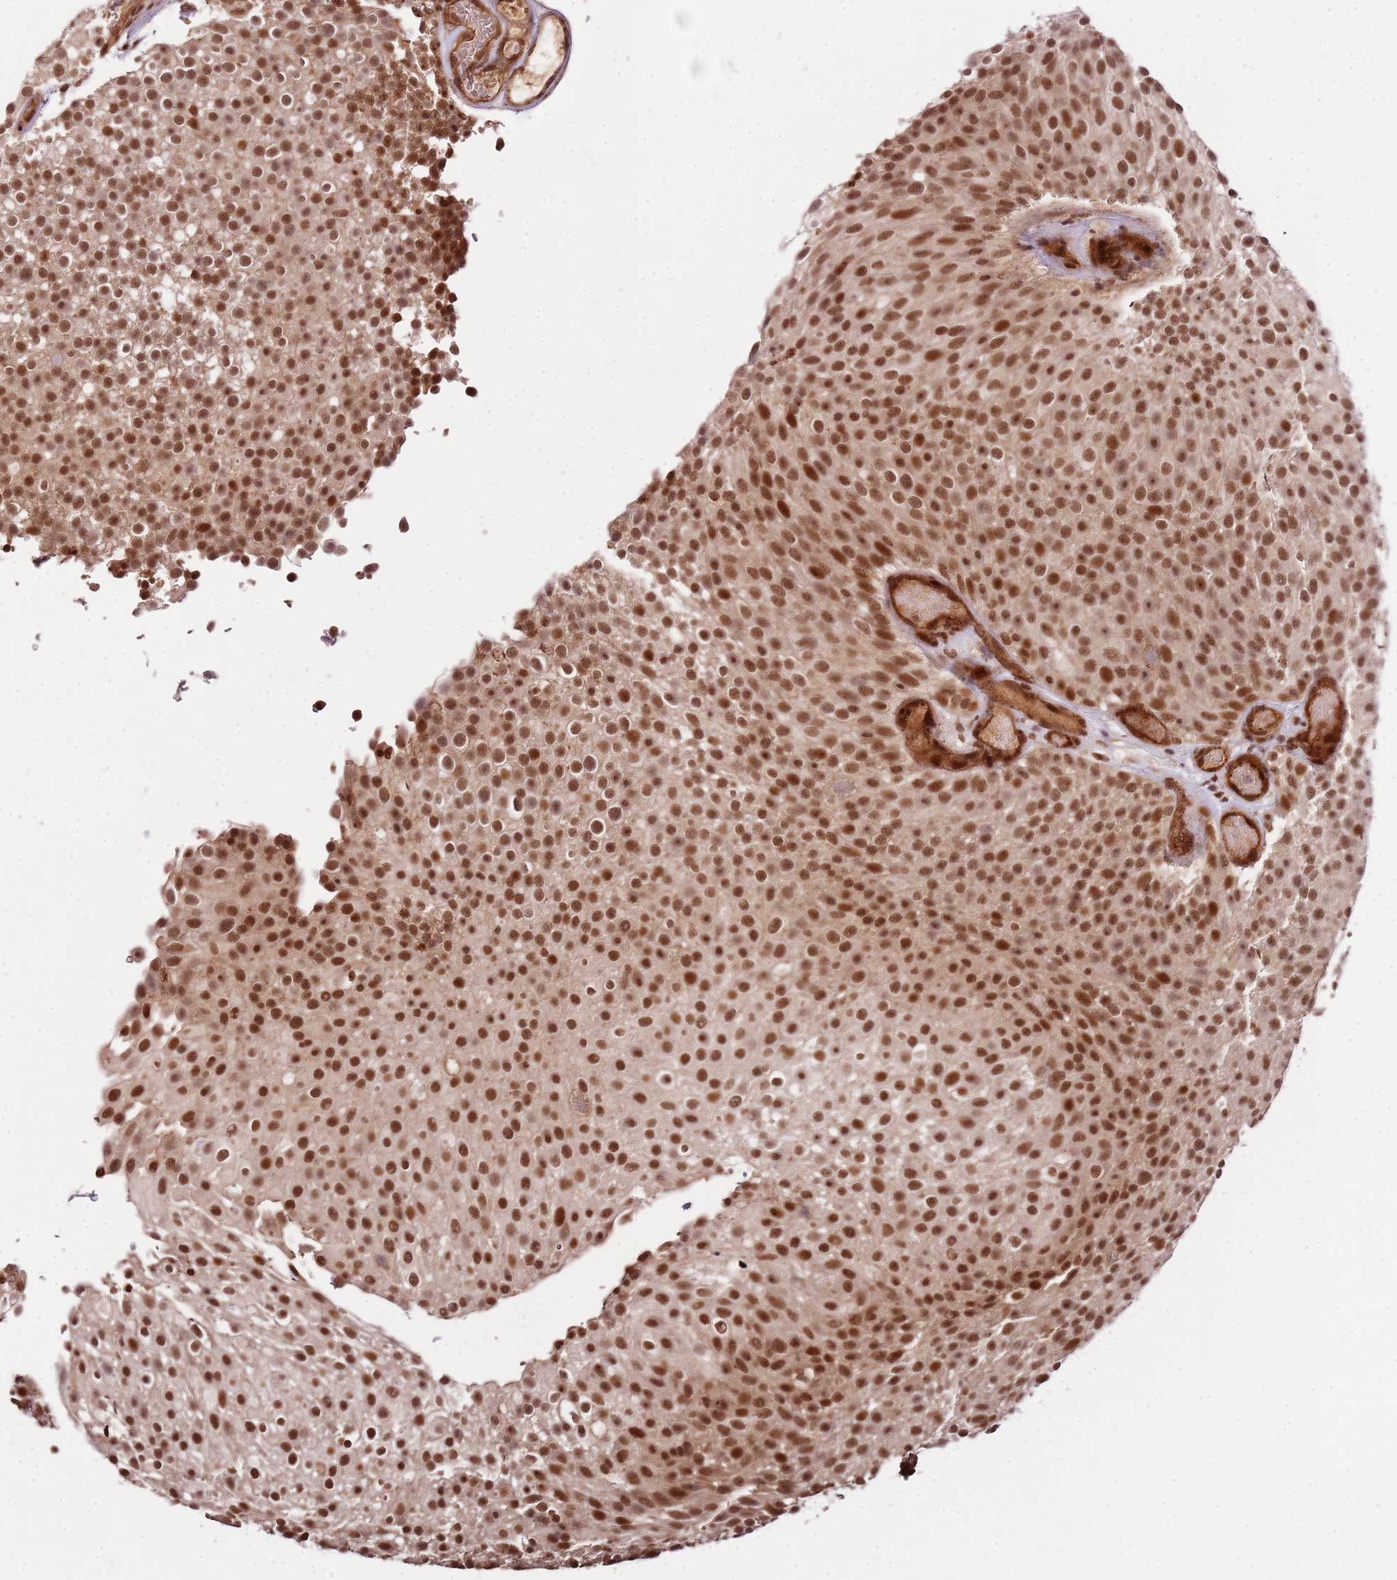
{"staining": {"intensity": "moderate", "quantity": ">75%", "location": "nuclear"}, "tissue": "urothelial cancer", "cell_type": "Tumor cells", "image_type": "cancer", "snomed": [{"axis": "morphology", "description": "Urothelial carcinoma, Low grade"}, {"axis": "topography", "description": "Urinary bladder"}], "caption": "About >75% of tumor cells in human low-grade urothelial carcinoma reveal moderate nuclear protein staining as visualized by brown immunohistochemical staining.", "gene": "ZBTB12", "patient": {"sex": "male", "age": 78}}